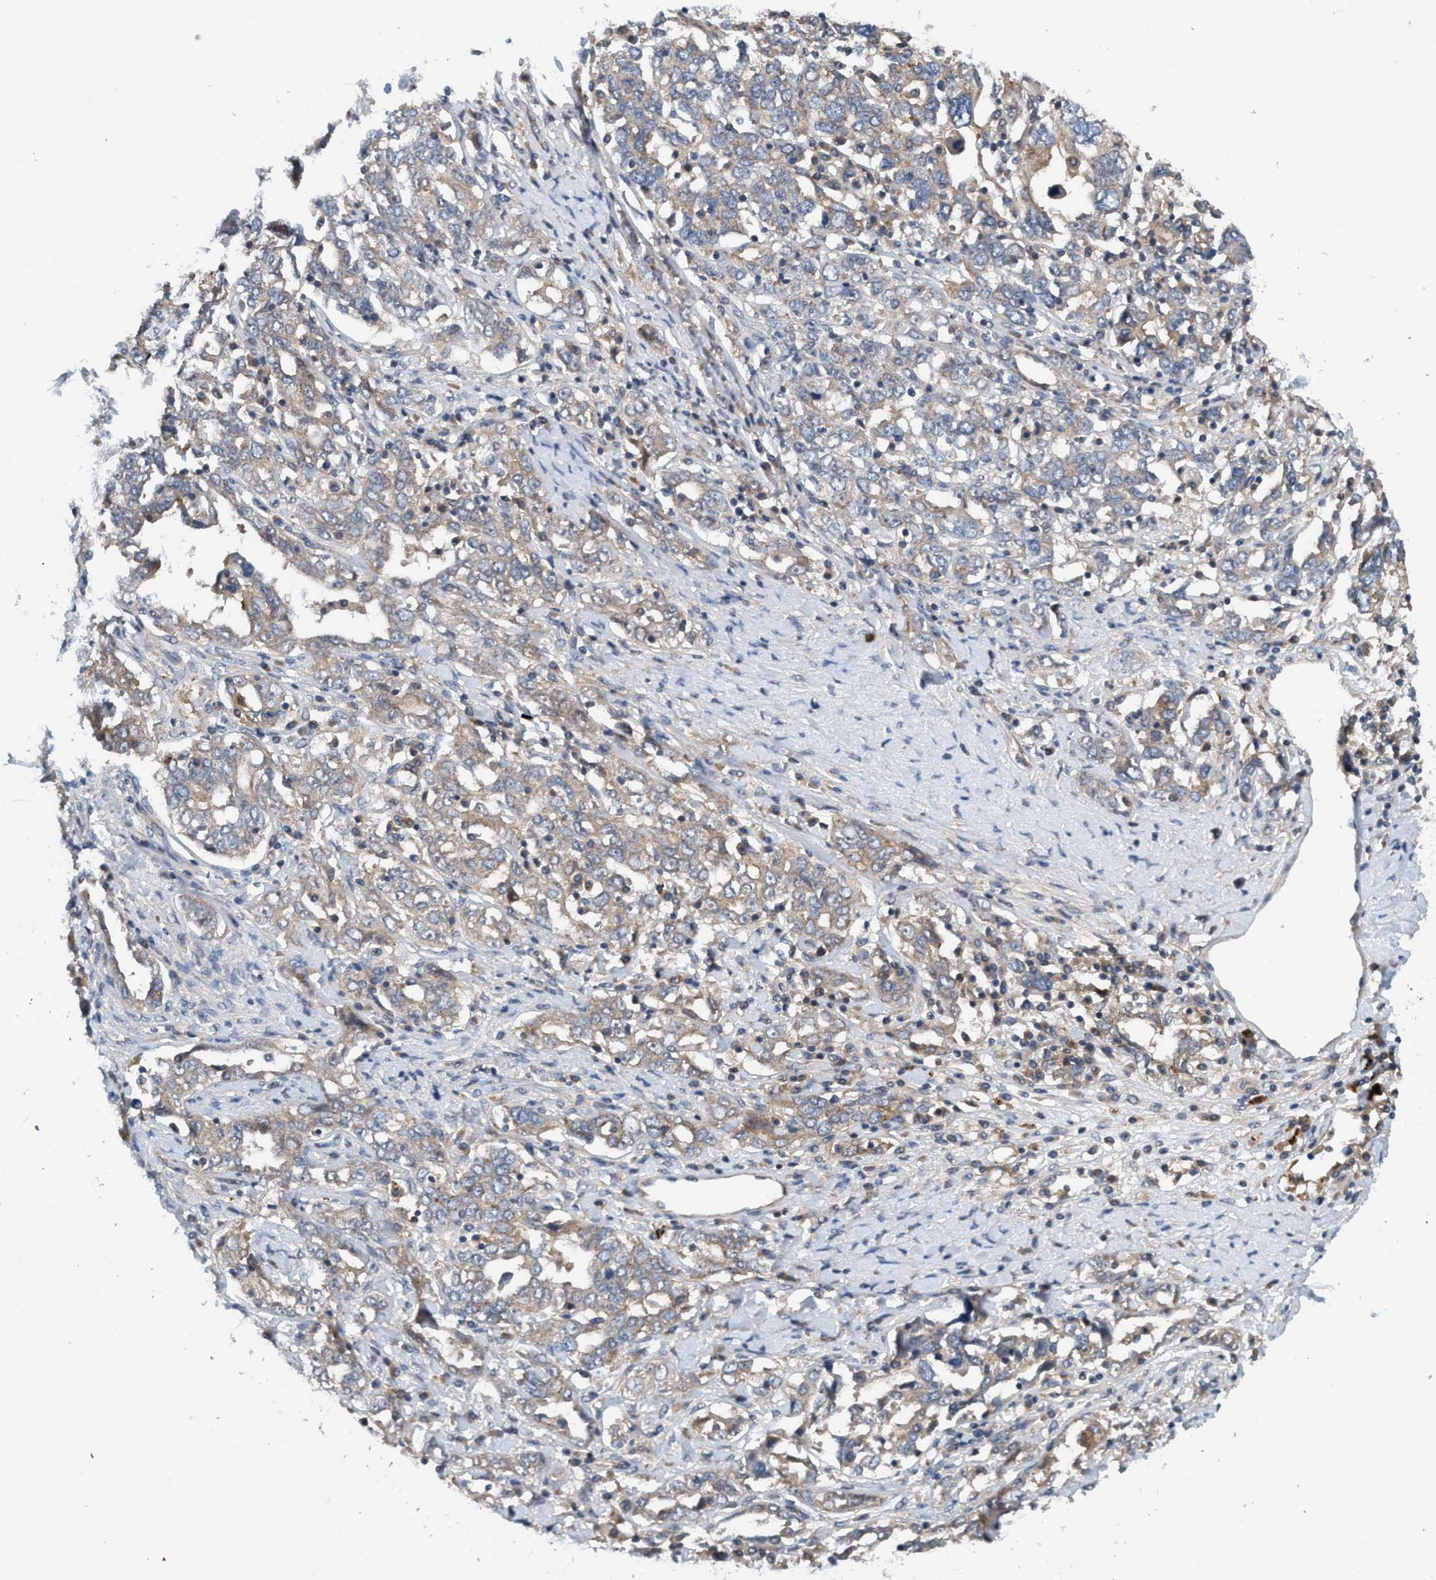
{"staining": {"intensity": "weak", "quantity": ">75%", "location": "cytoplasmic/membranous"}, "tissue": "ovarian cancer", "cell_type": "Tumor cells", "image_type": "cancer", "snomed": [{"axis": "morphology", "description": "Carcinoma, endometroid"}, {"axis": "topography", "description": "Ovary"}], "caption": "The histopathology image demonstrates a brown stain indicating the presence of a protein in the cytoplasmic/membranous of tumor cells in endometroid carcinoma (ovarian).", "gene": "TRIM65", "patient": {"sex": "female", "age": 62}}